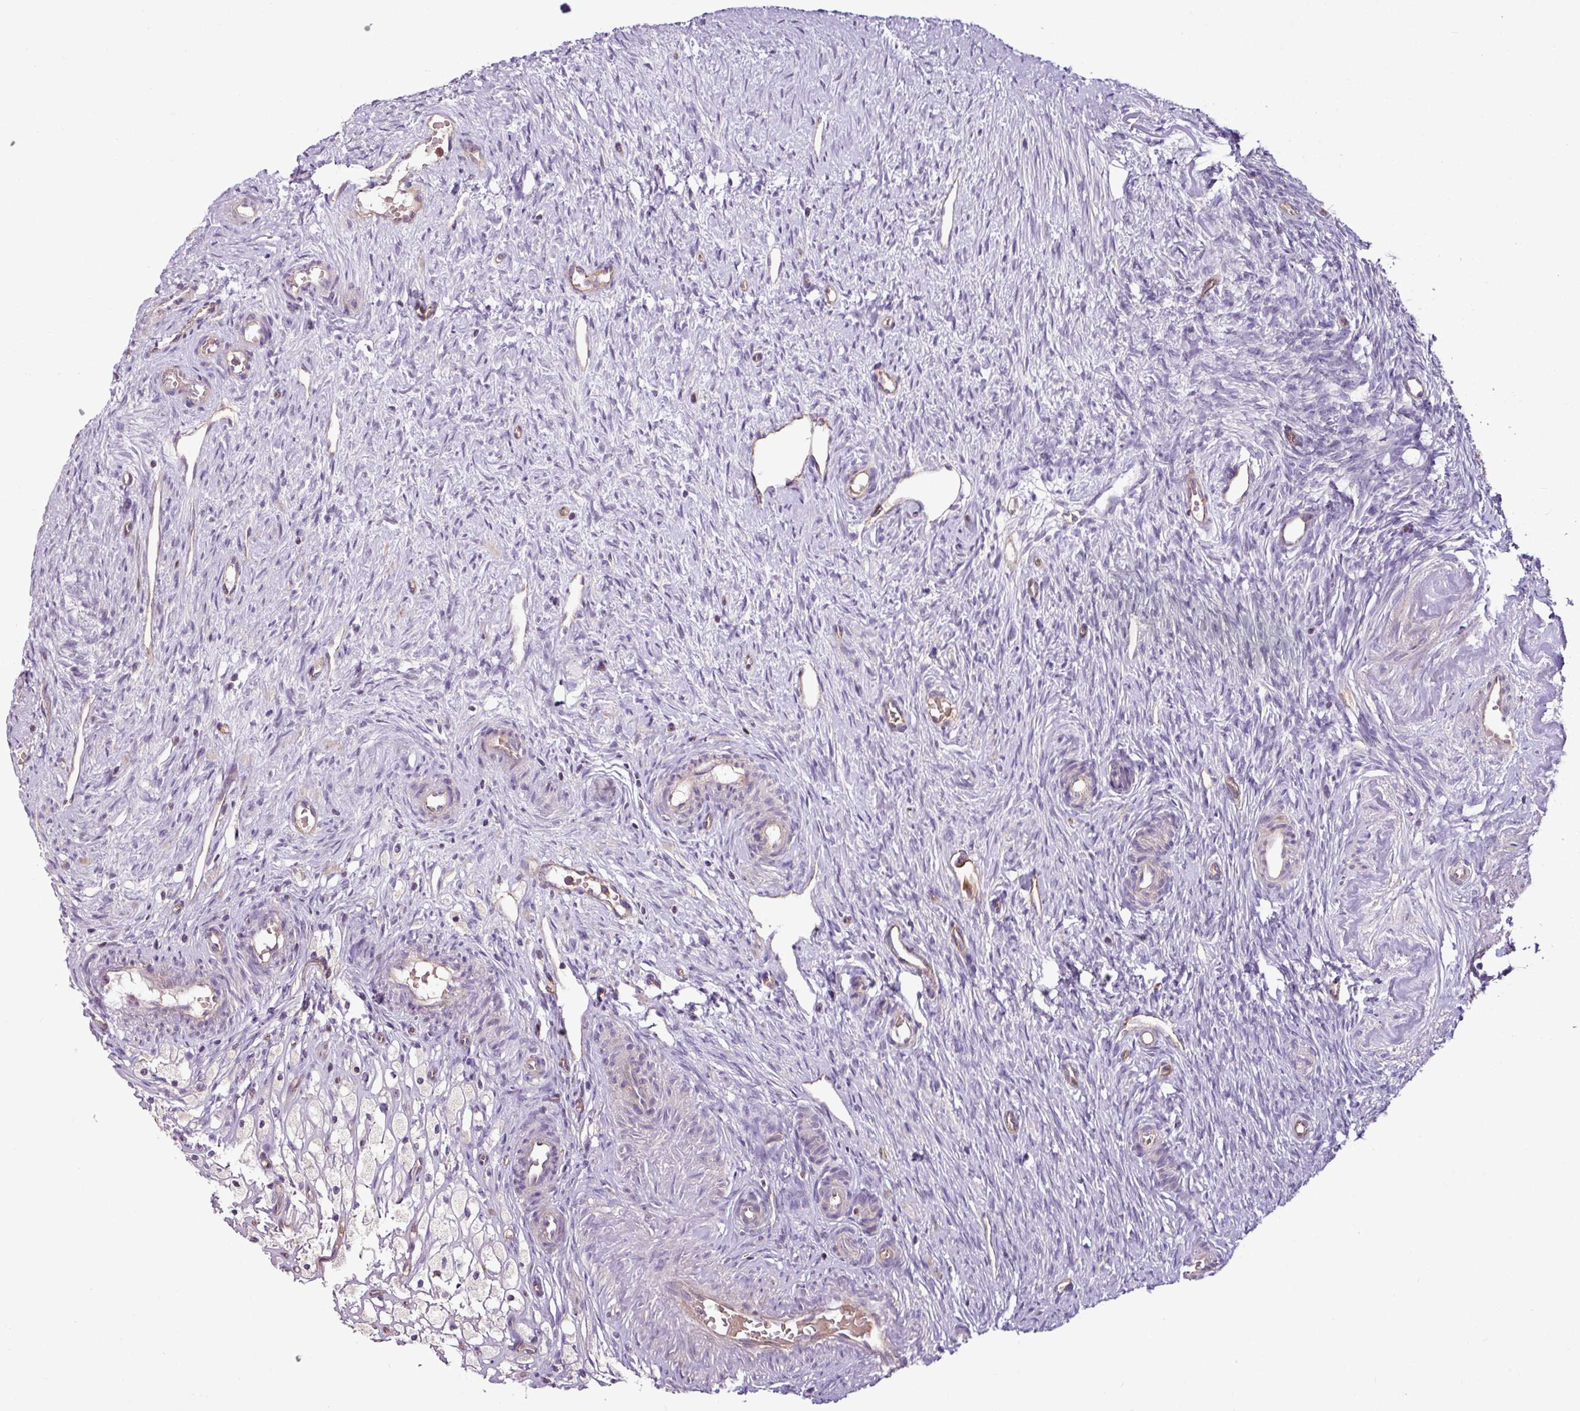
{"staining": {"intensity": "negative", "quantity": "none", "location": "none"}, "tissue": "ovary", "cell_type": "Ovarian stroma cells", "image_type": "normal", "snomed": [{"axis": "morphology", "description": "Normal tissue, NOS"}, {"axis": "topography", "description": "Ovary"}], "caption": "The immunohistochemistry (IHC) photomicrograph has no significant positivity in ovarian stroma cells of ovary. (DAB immunohistochemistry (IHC) with hematoxylin counter stain).", "gene": "ZNF106", "patient": {"sex": "female", "age": 51}}